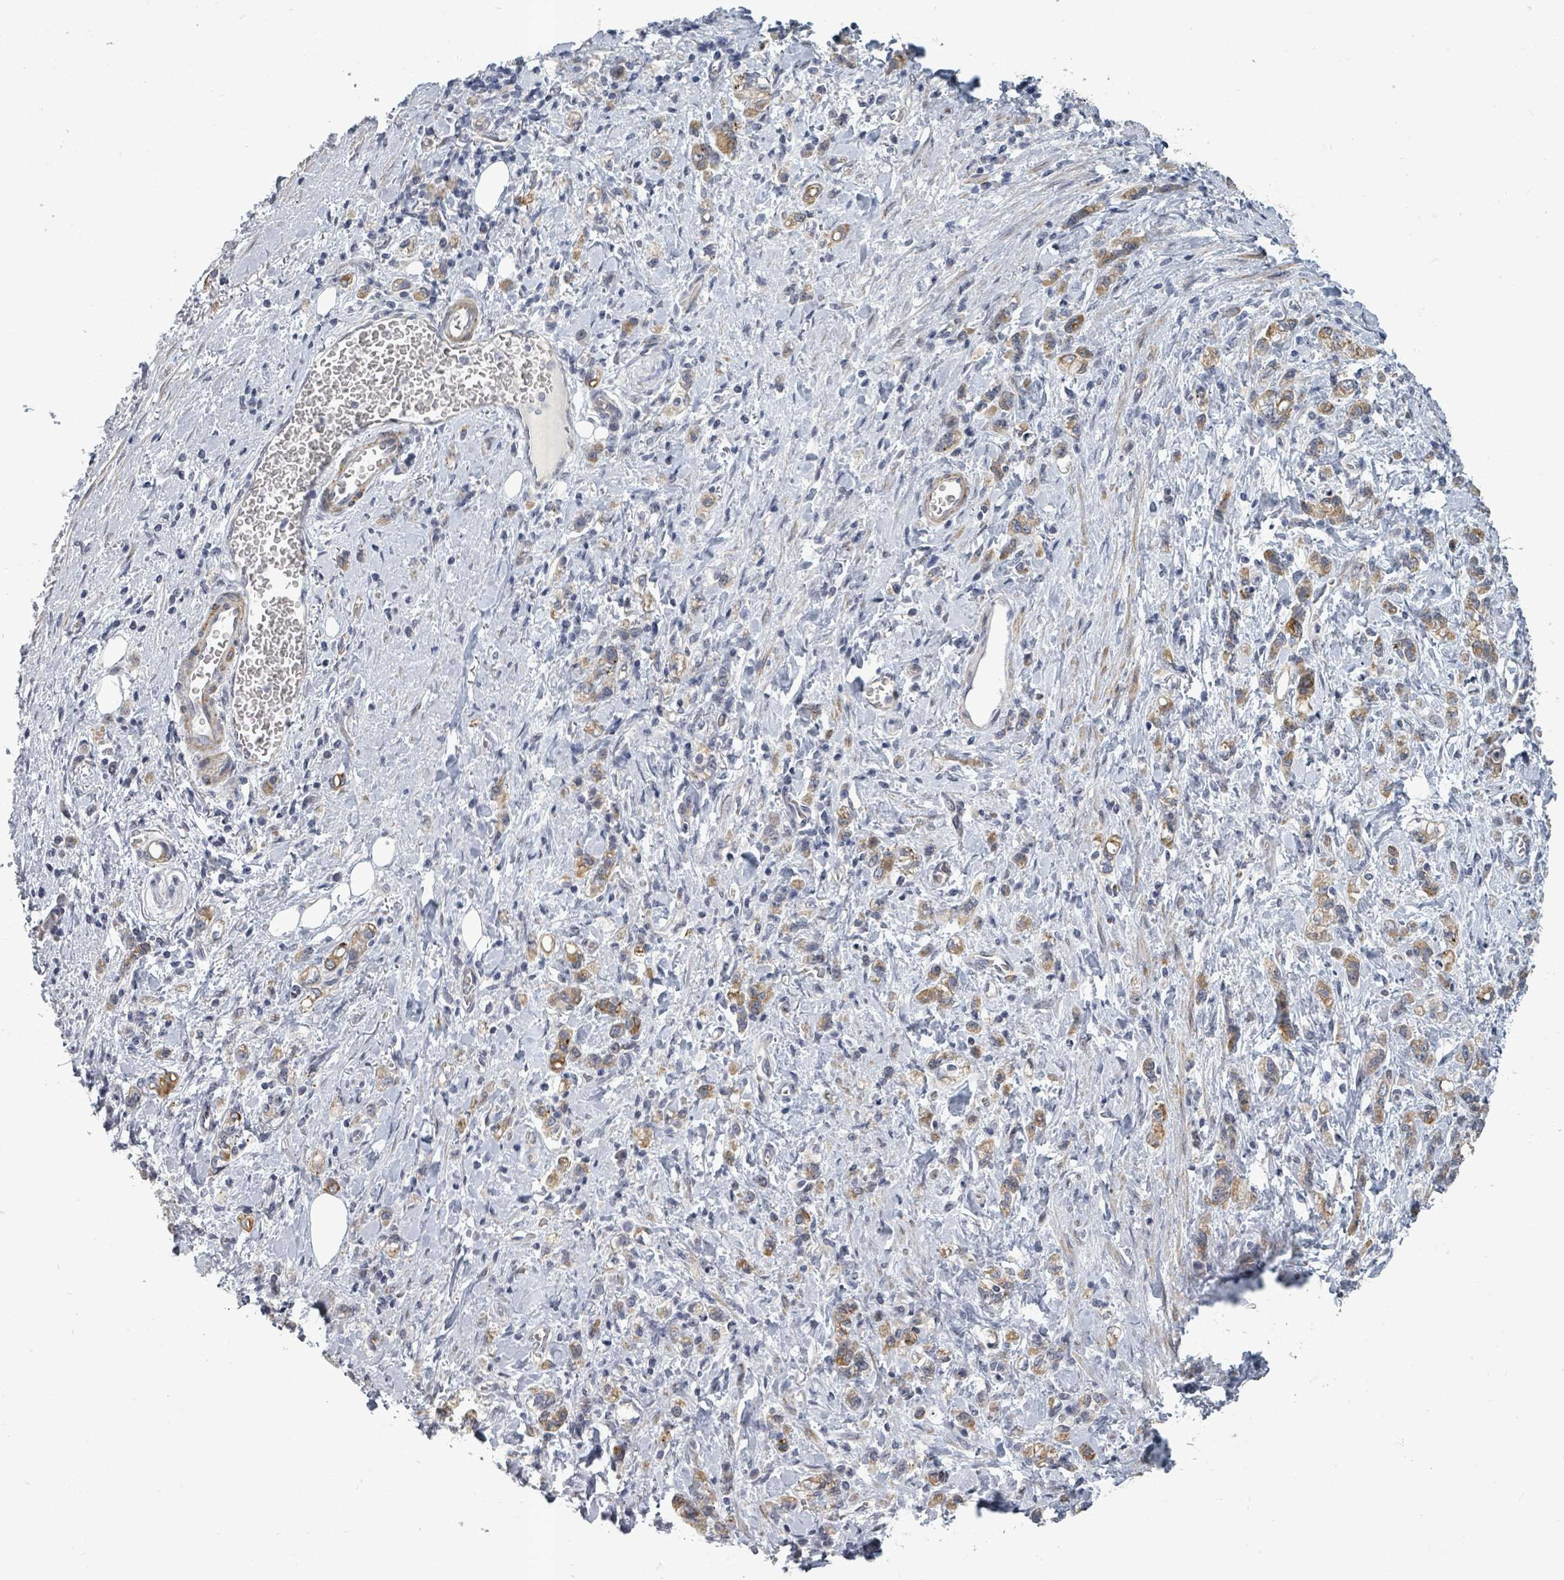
{"staining": {"intensity": "moderate", "quantity": ">75%", "location": "cytoplasmic/membranous"}, "tissue": "stomach cancer", "cell_type": "Tumor cells", "image_type": "cancer", "snomed": [{"axis": "morphology", "description": "Adenocarcinoma, NOS"}, {"axis": "topography", "description": "Stomach"}], "caption": "Stomach adenocarcinoma stained for a protein reveals moderate cytoplasmic/membranous positivity in tumor cells. The staining is performed using DAB (3,3'-diaminobenzidine) brown chromogen to label protein expression. The nuclei are counter-stained blue using hematoxylin.", "gene": "PTPN20", "patient": {"sex": "male", "age": 77}}